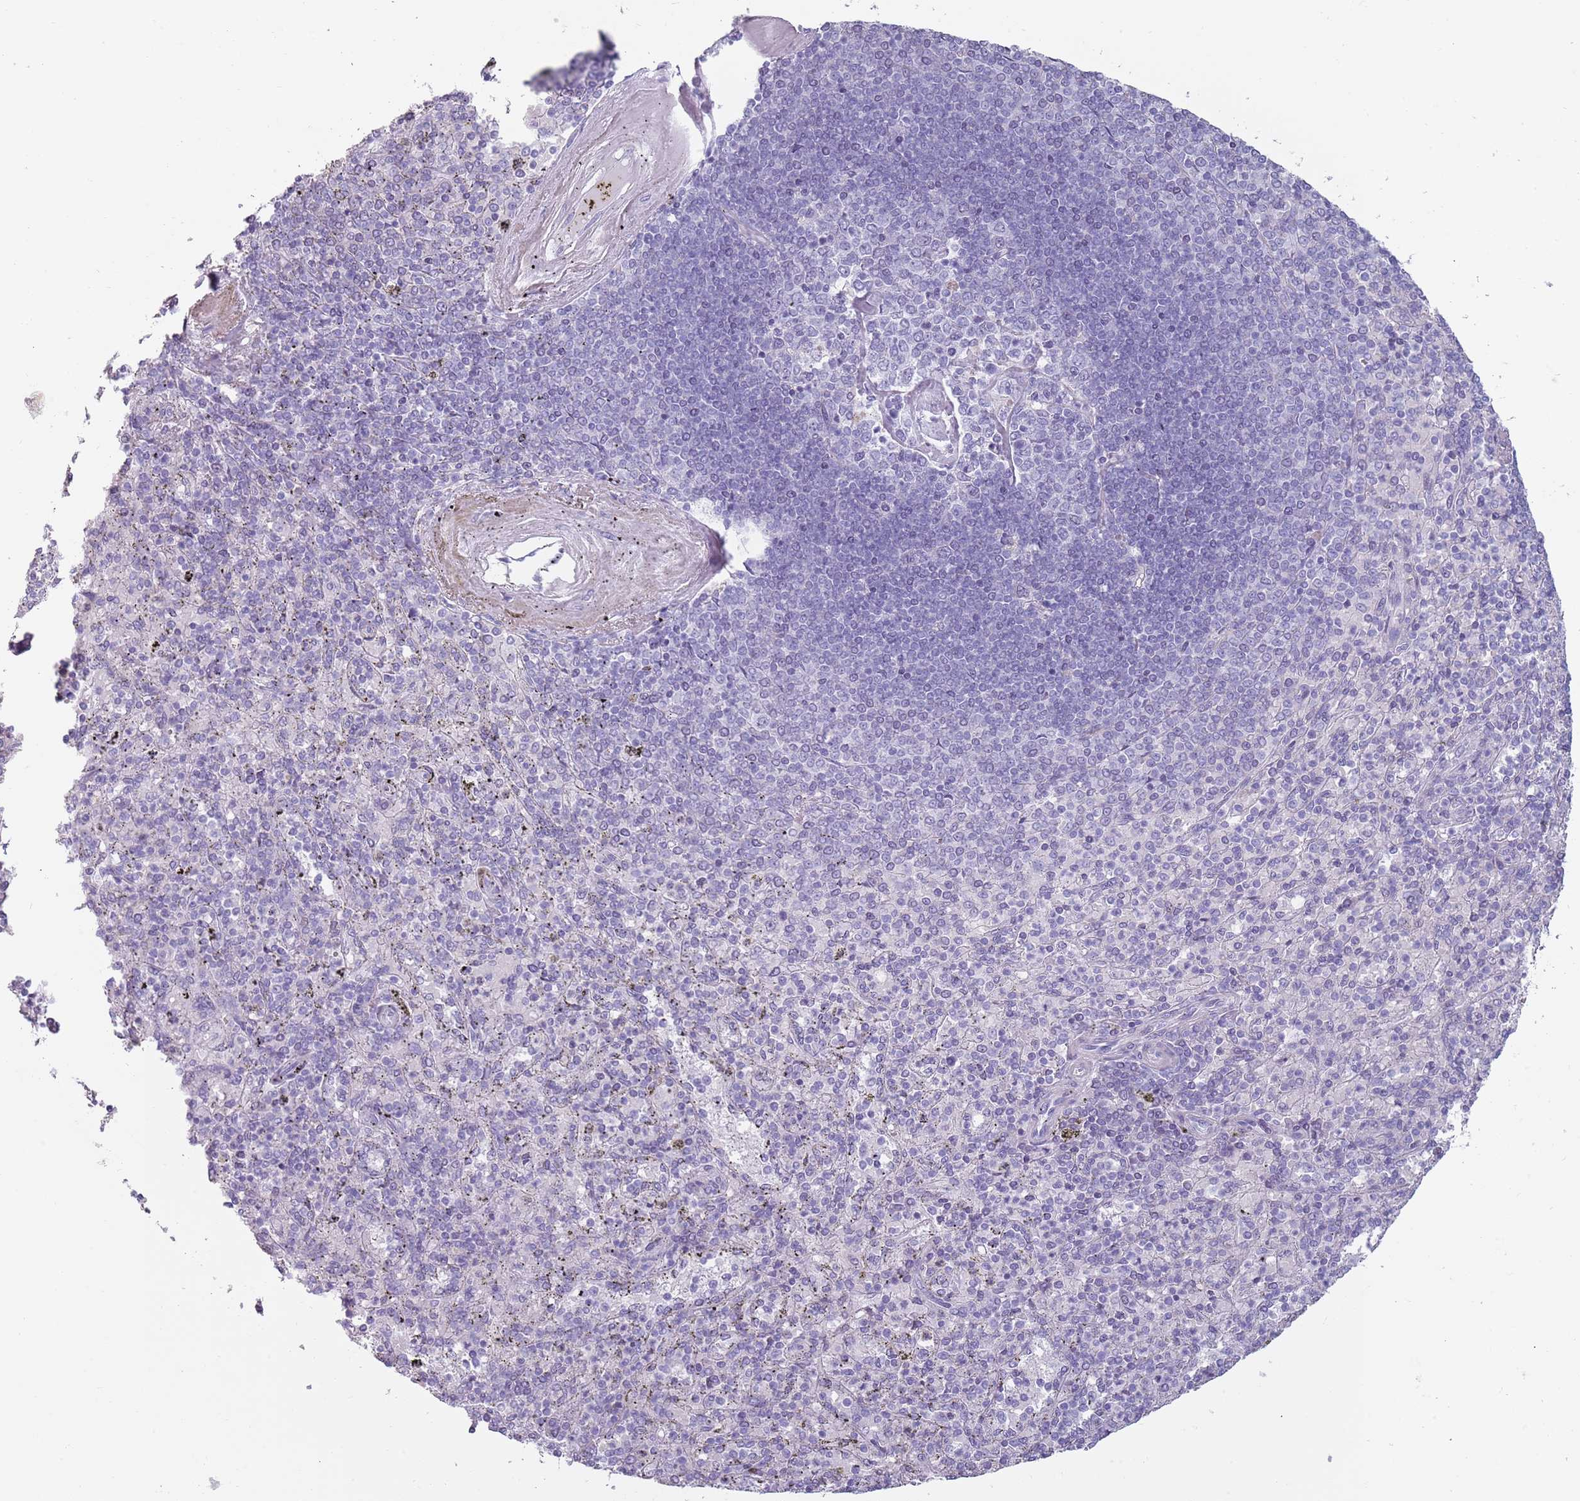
{"staining": {"intensity": "negative", "quantity": "none", "location": "none"}, "tissue": "spleen", "cell_type": "Cells in red pulp", "image_type": "normal", "snomed": [{"axis": "morphology", "description": "Normal tissue, NOS"}, {"axis": "topography", "description": "Spleen"}], "caption": "Image shows no significant protein staining in cells in red pulp of benign spleen.", "gene": "COLEC12", "patient": {"sex": "male", "age": 82}}